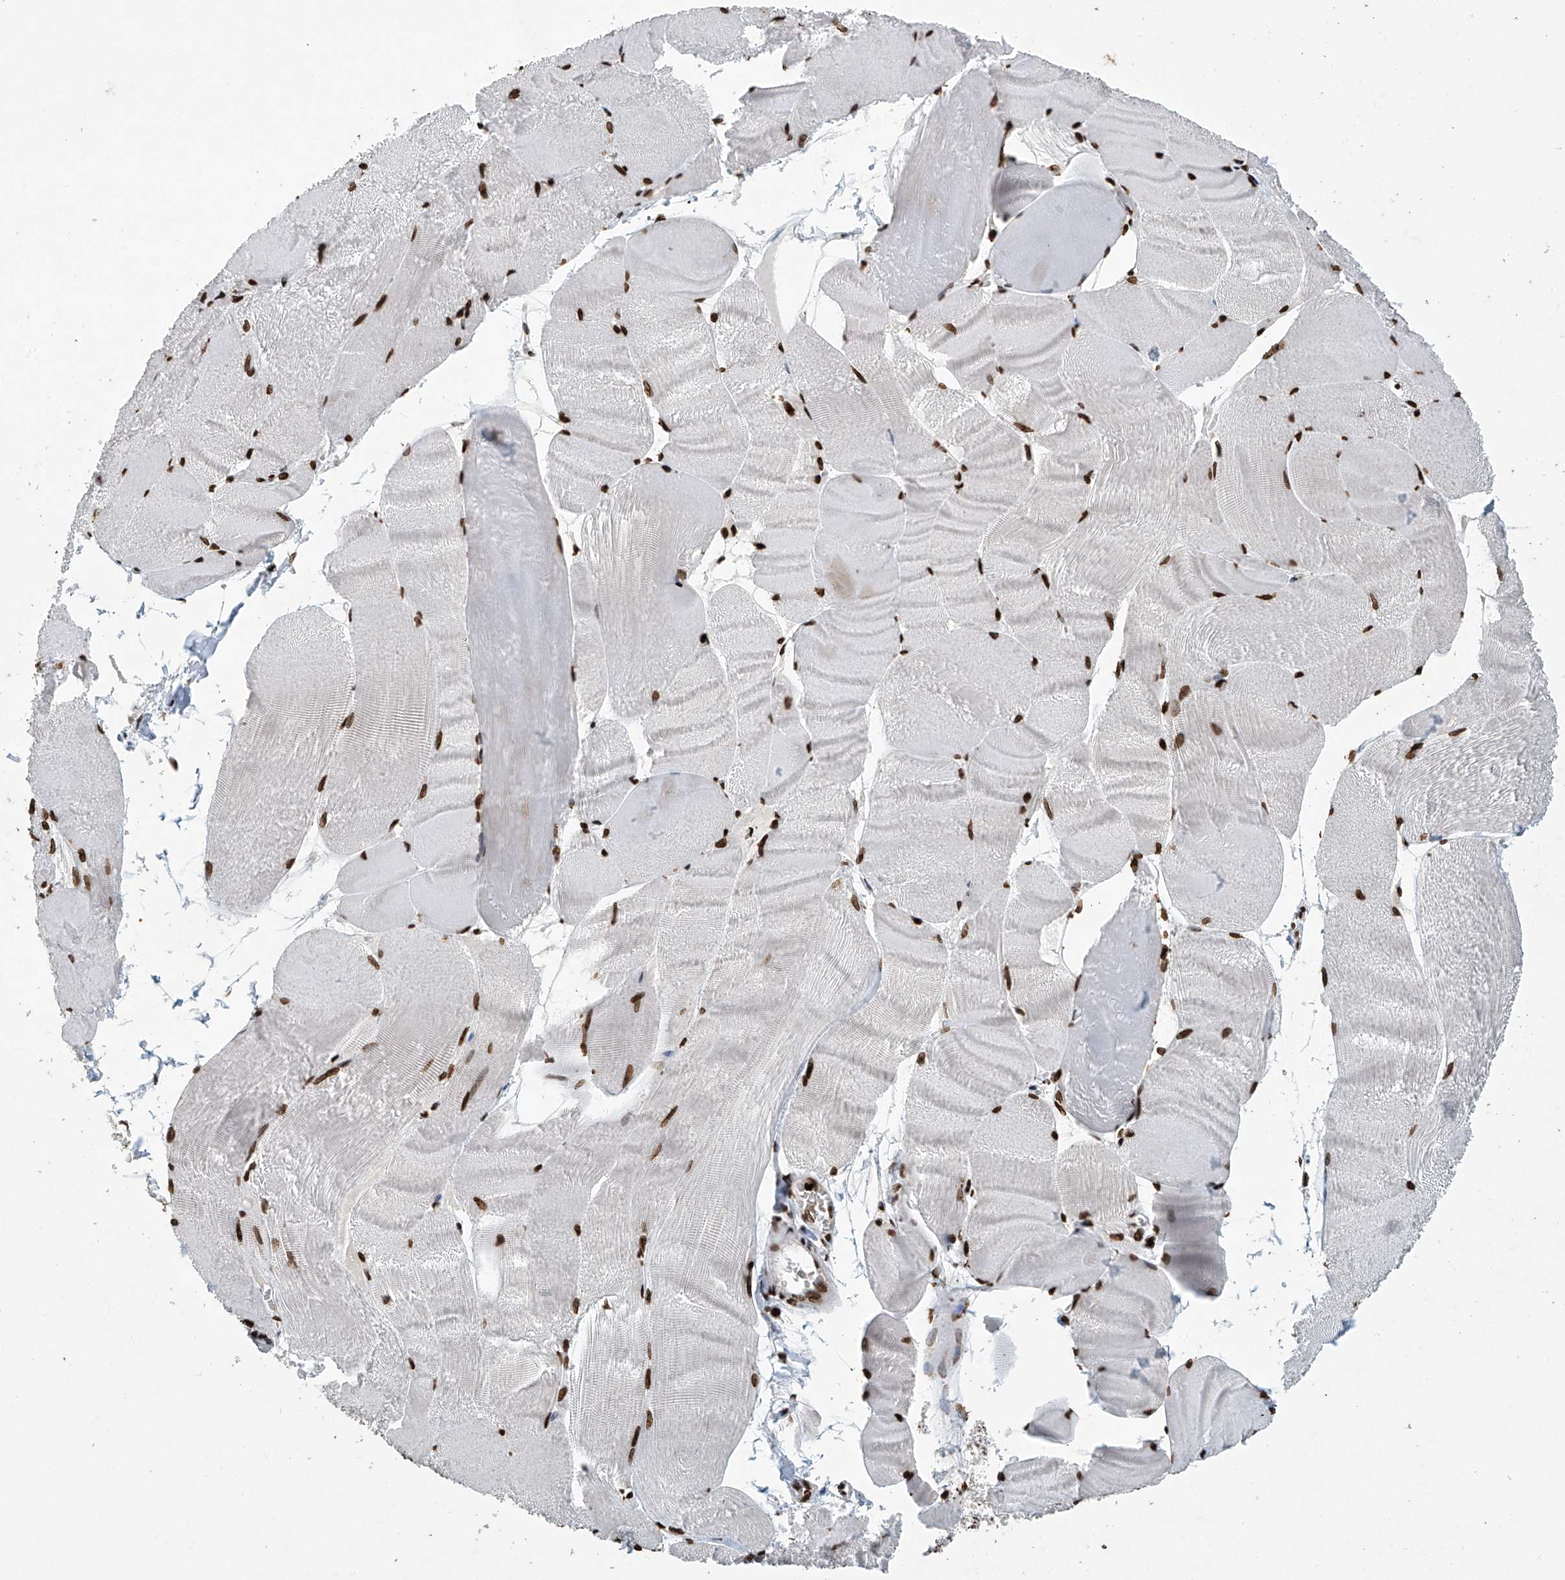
{"staining": {"intensity": "strong", "quantity": ">75%", "location": "nuclear"}, "tissue": "skeletal muscle", "cell_type": "Myocytes", "image_type": "normal", "snomed": [{"axis": "morphology", "description": "Normal tissue, NOS"}, {"axis": "morphology", "description": "Basal cell carcinoma"}, {"axis": "topography", "description": "Skeletal muscle"}], "caption": "Myocytes display strong nuclear staining in about >75% of cells in benign skeletal muscle. Immunohistochemistry (ihc) stains the protein of interest in brown and the nuclei are stained blue.", "gene": "H4C16", "patient": {"sex": "female", "age": 64}}